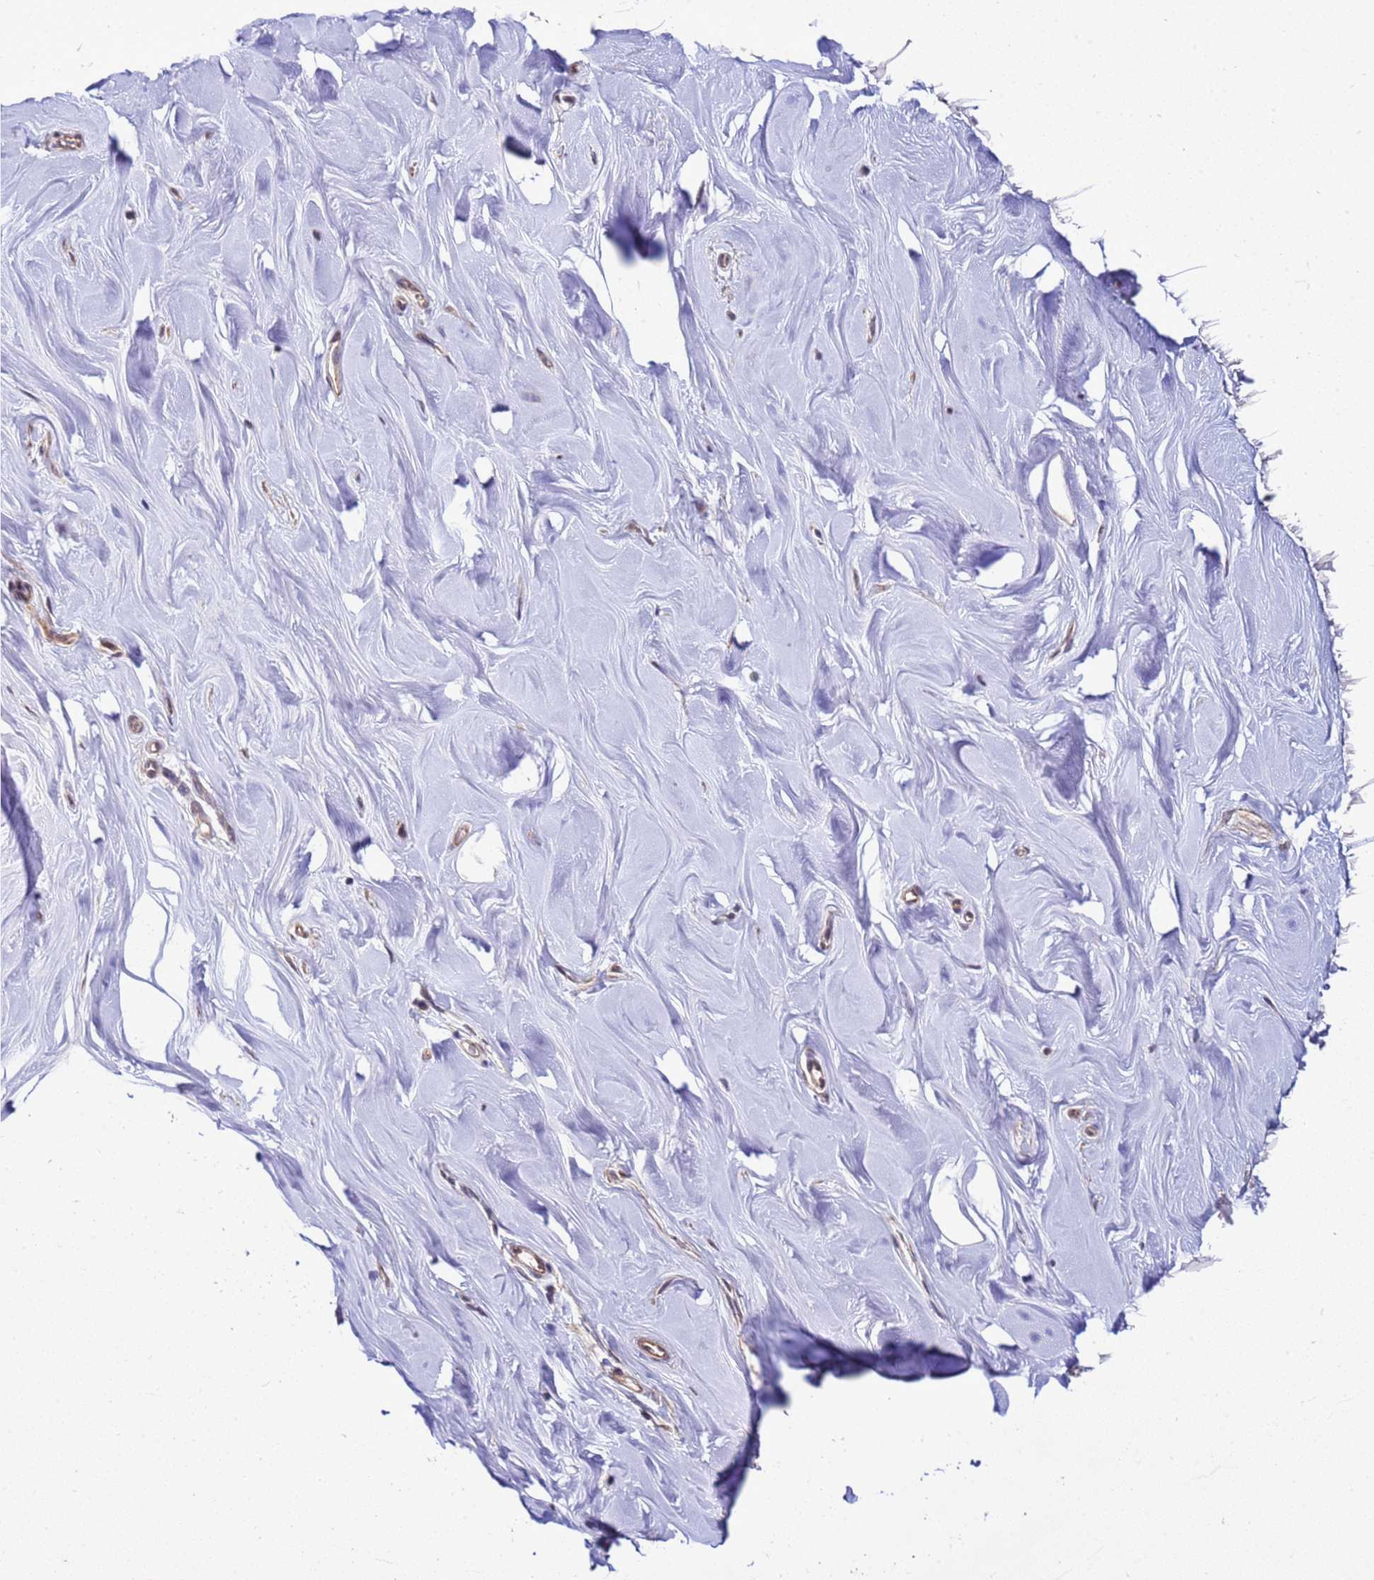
{"staining": {"intensity": "moderate", "quantity": ">75%", "location": "cytoplasmic/membranous,nuclear"}, "tissue": "soft tissue", "cell_type": "Chondrocytes", "image_type": "normal", "snomed": [{"axis": "morphology", "description": "Normal tissue, NOS"}, {"axis": "topography", "description": "Breast"}], "caption": "Soft tissue stained with DAB immunohistochemistry demonstrates medium levels of moderate cytoplasmic/membranous,nuclear positivity in approximately >75% of chondrocytes.", "gene": "GEN1", "patient": {"sex": "female", "age": 26}}